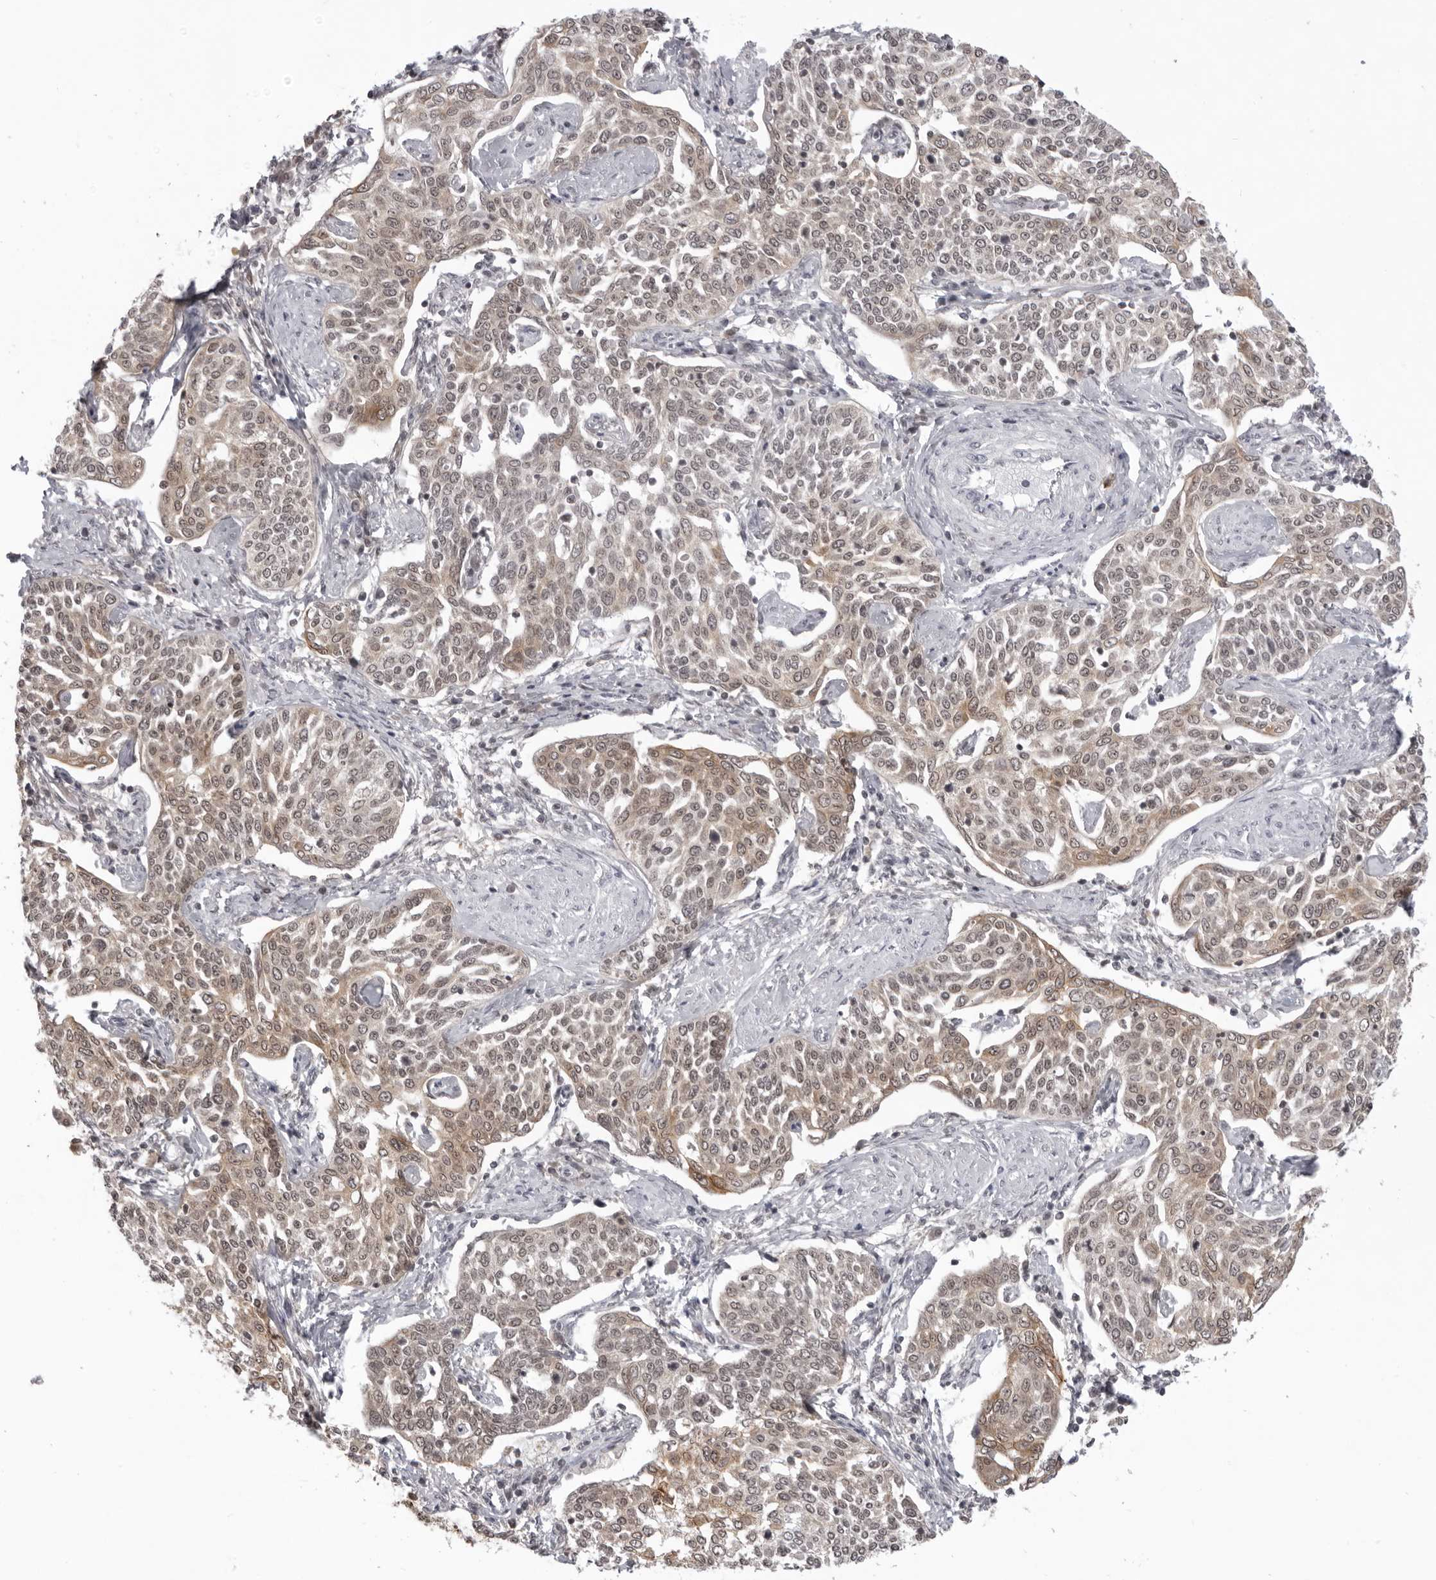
{"staining": {"intensity": "moderate", "quantity": "25%-75%", "location": "cytoplasmic/membranous,nuclear"}, "tissue": "cervical cancer", "cell_type": "Tumor cells", "image_type": "cancer", "snomed": [{"axis": "morphology", "description": "Squamous cell carcinoma, NOS"}, {"axis": "topography", "description": "Cervix"}], "caption": "Cervical squamous cell carcinoma stained with DAB (3,3'-diaminobenzidine) immunohistochemistry (IHC) shows medium levels of moderate cytoplasmic/membranous and nuclear expression in approximately 25%-75% of tumor cells.", "gene": "EXOSC10", "patient": {"sex": "female", "age": 34}}